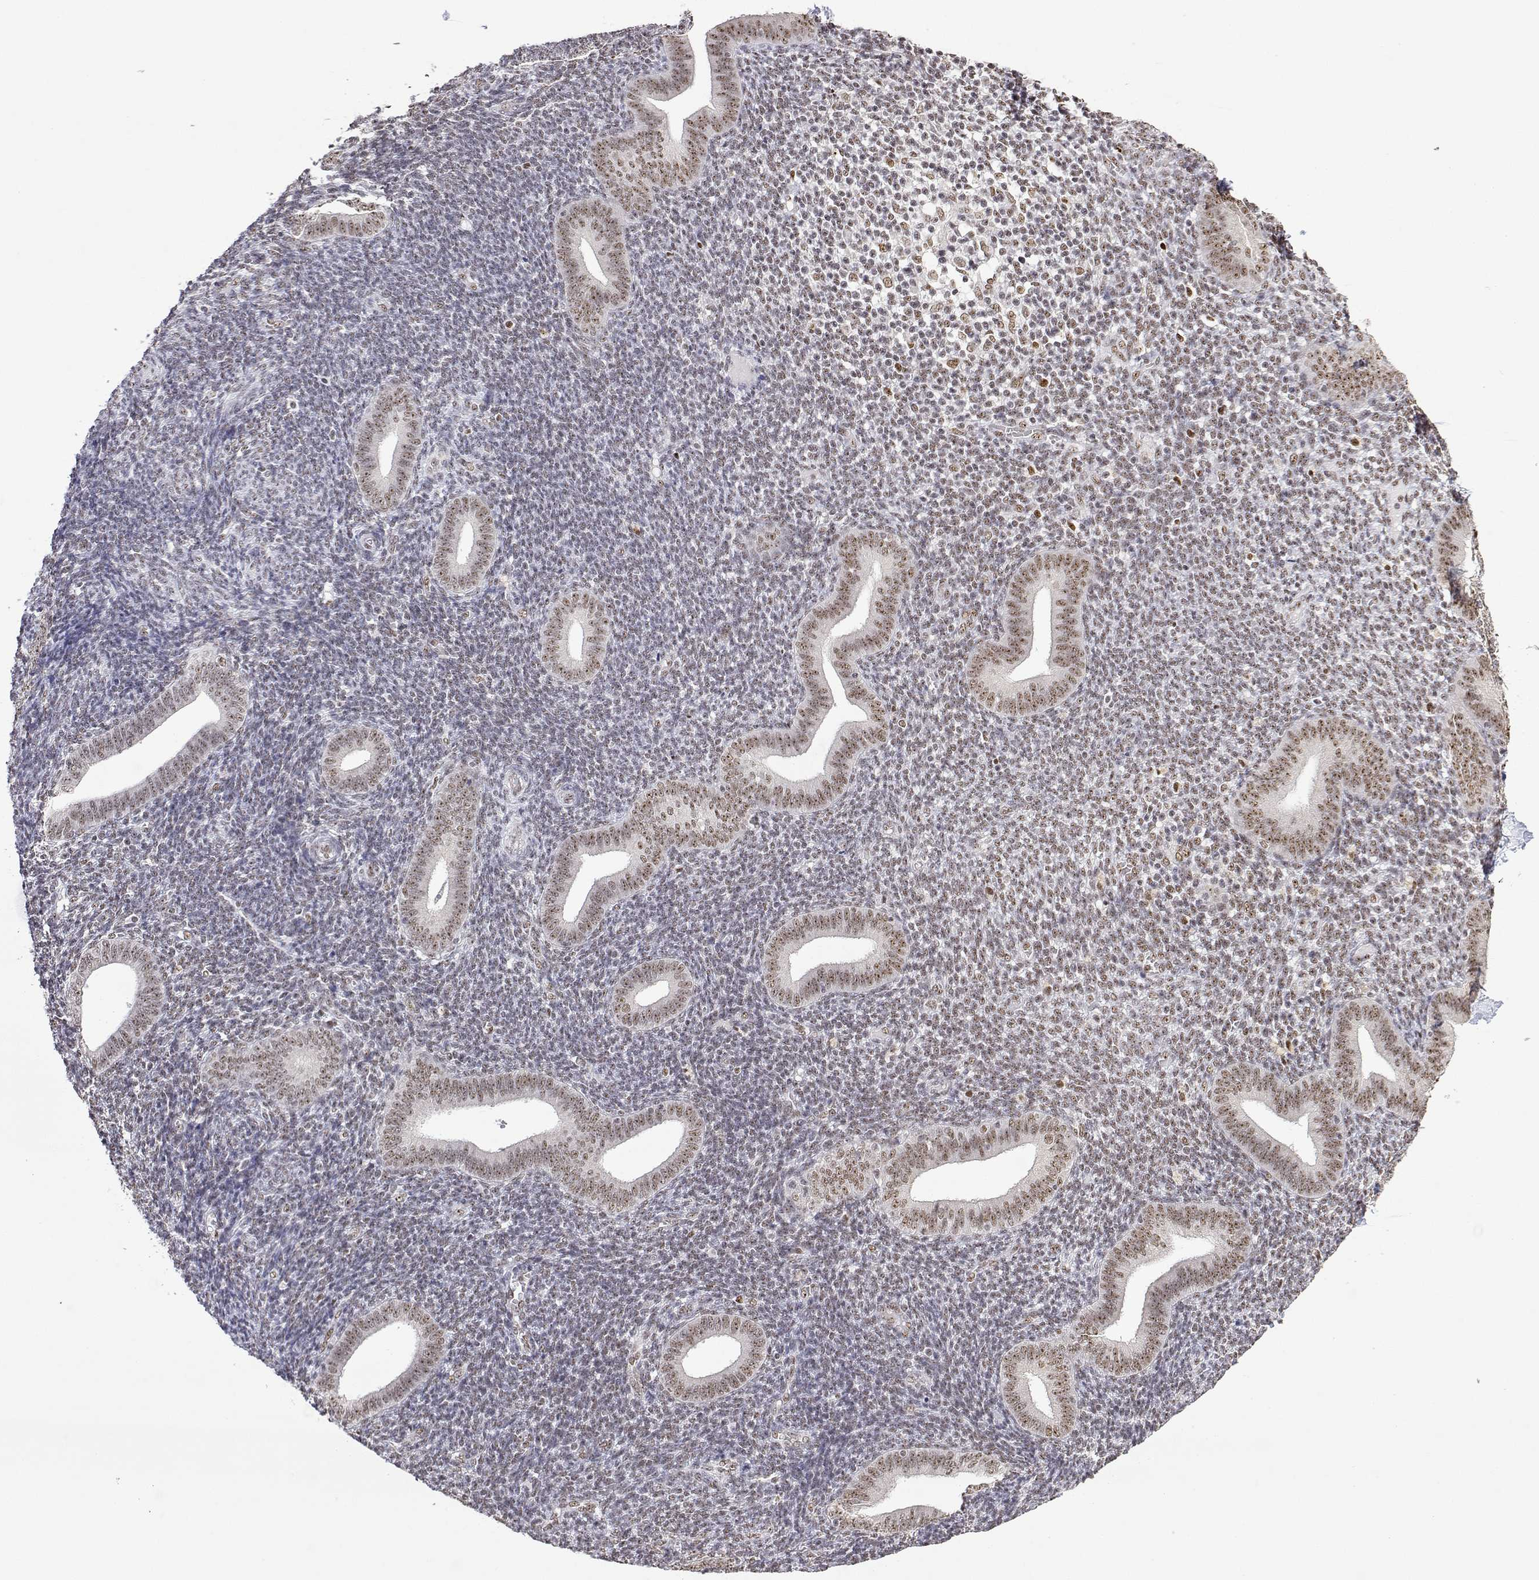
{"staining": {"intensity": "weak", "quantity": "25%-75%", "location": "nuclear"}, "tissue": "endometrium", "cell_type": "Cells in endometrial stroma", "image_type": "normal", "snomed": [{"axis": "morphology", "description": "Normal tissue, NOS"}, {"axis": "topography", "description": "Endometrium"}], "caption": "An image of human endometrium stained for a protein demonstrates weak nuclear brown staining in cells in endometrial stroma. The staining is performed using DAB brown chromogen to label protein expression. The nuclei are counter-stained blue using hematoxylin.", "gene": "ADAR", "patient": {"sex": "female", "age": 25}}